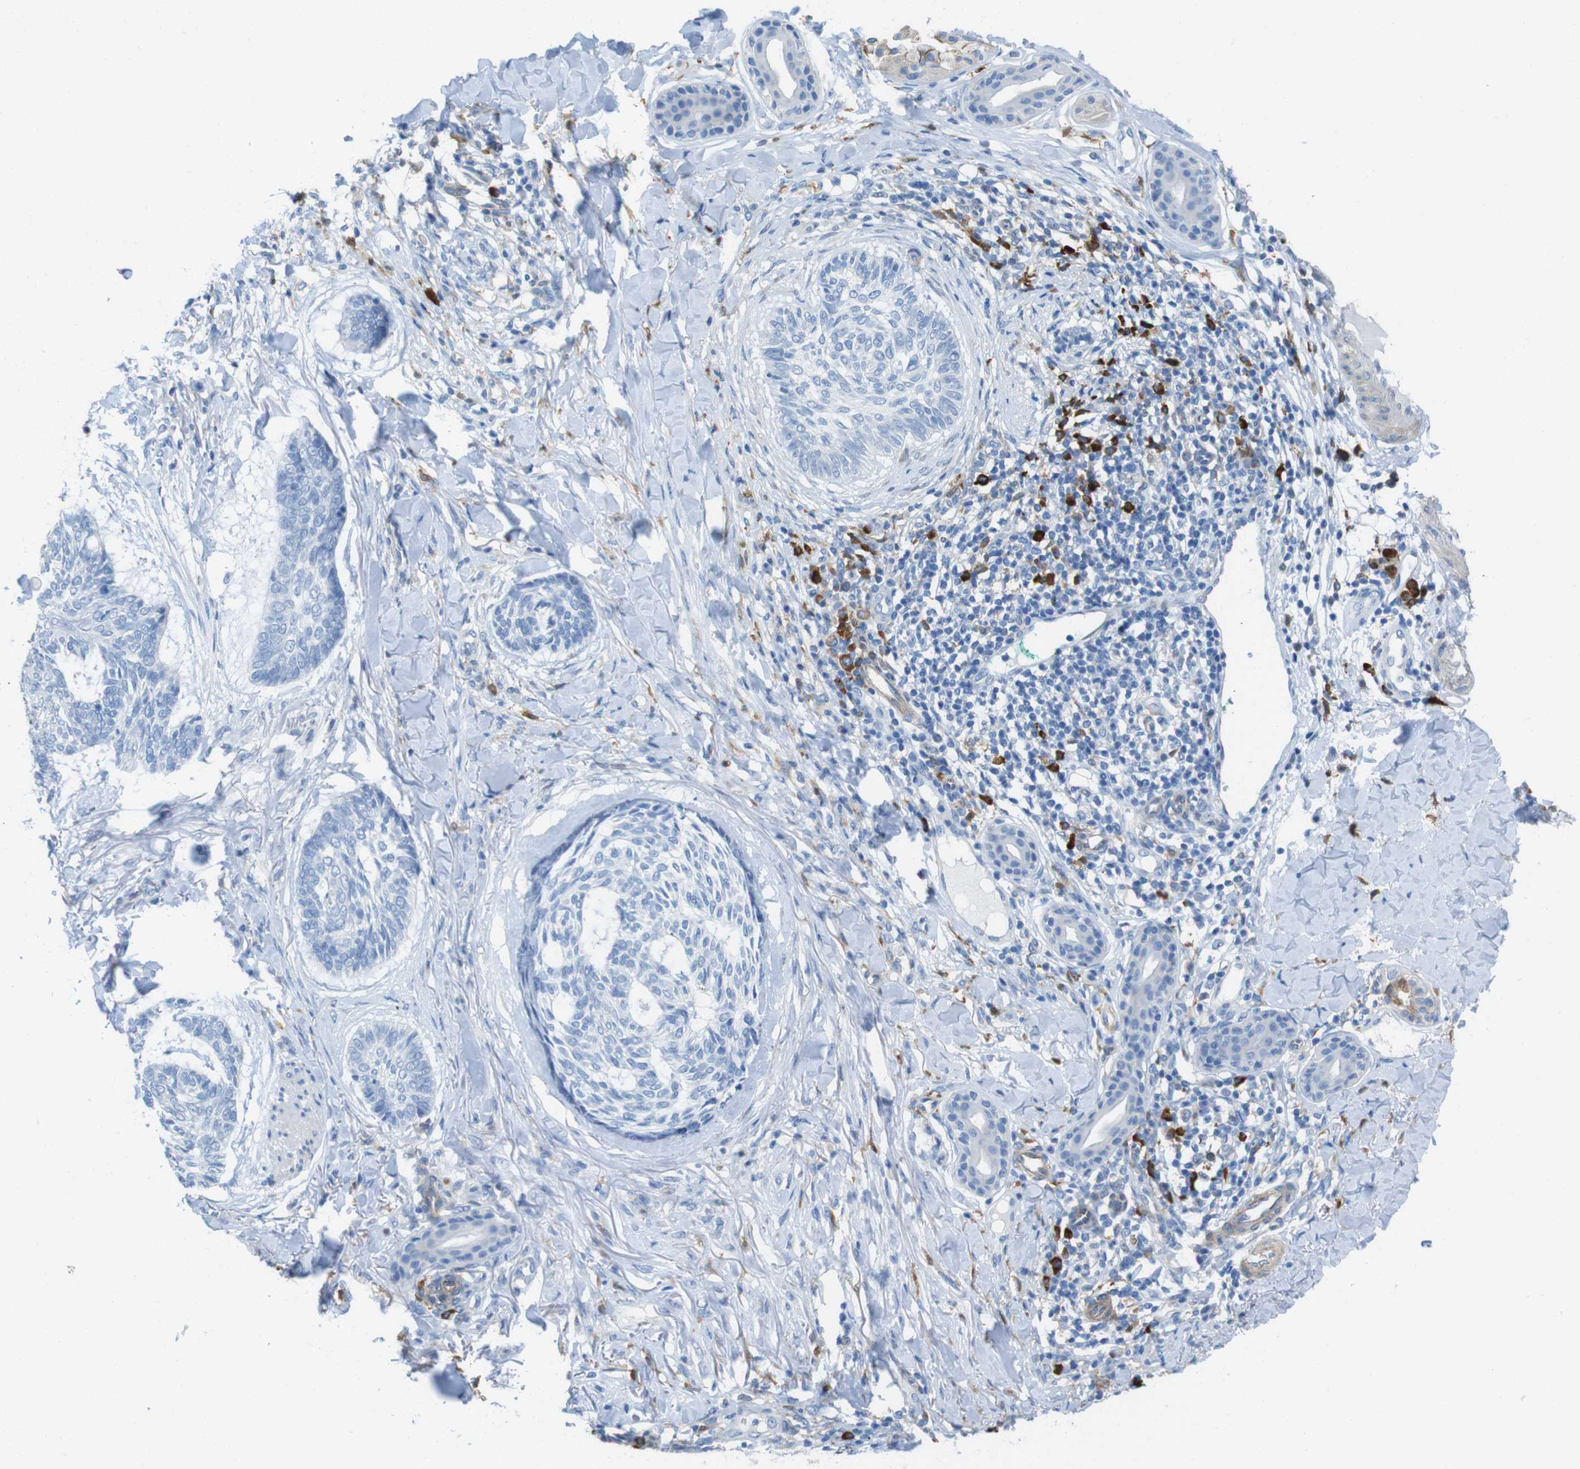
{"staining": {"intensity": "negative", "quantity": "none", "location": "none"}, "tissue": "skin cancer", "cell_type": "Tumor cells", "image_type": "cancer", "snomed": [{"axis": "morphology", "description": "Basal cell carcinoma"}, {"axis": "topography", "description": "Skin"}], "caption": "This is an immunohistochemistry photomicrograph of basal cell carcinoma (skin). There is no positivity in tumor cells.", "gene": "CLMN", "patient": {"sex": "male", "age": 43}}